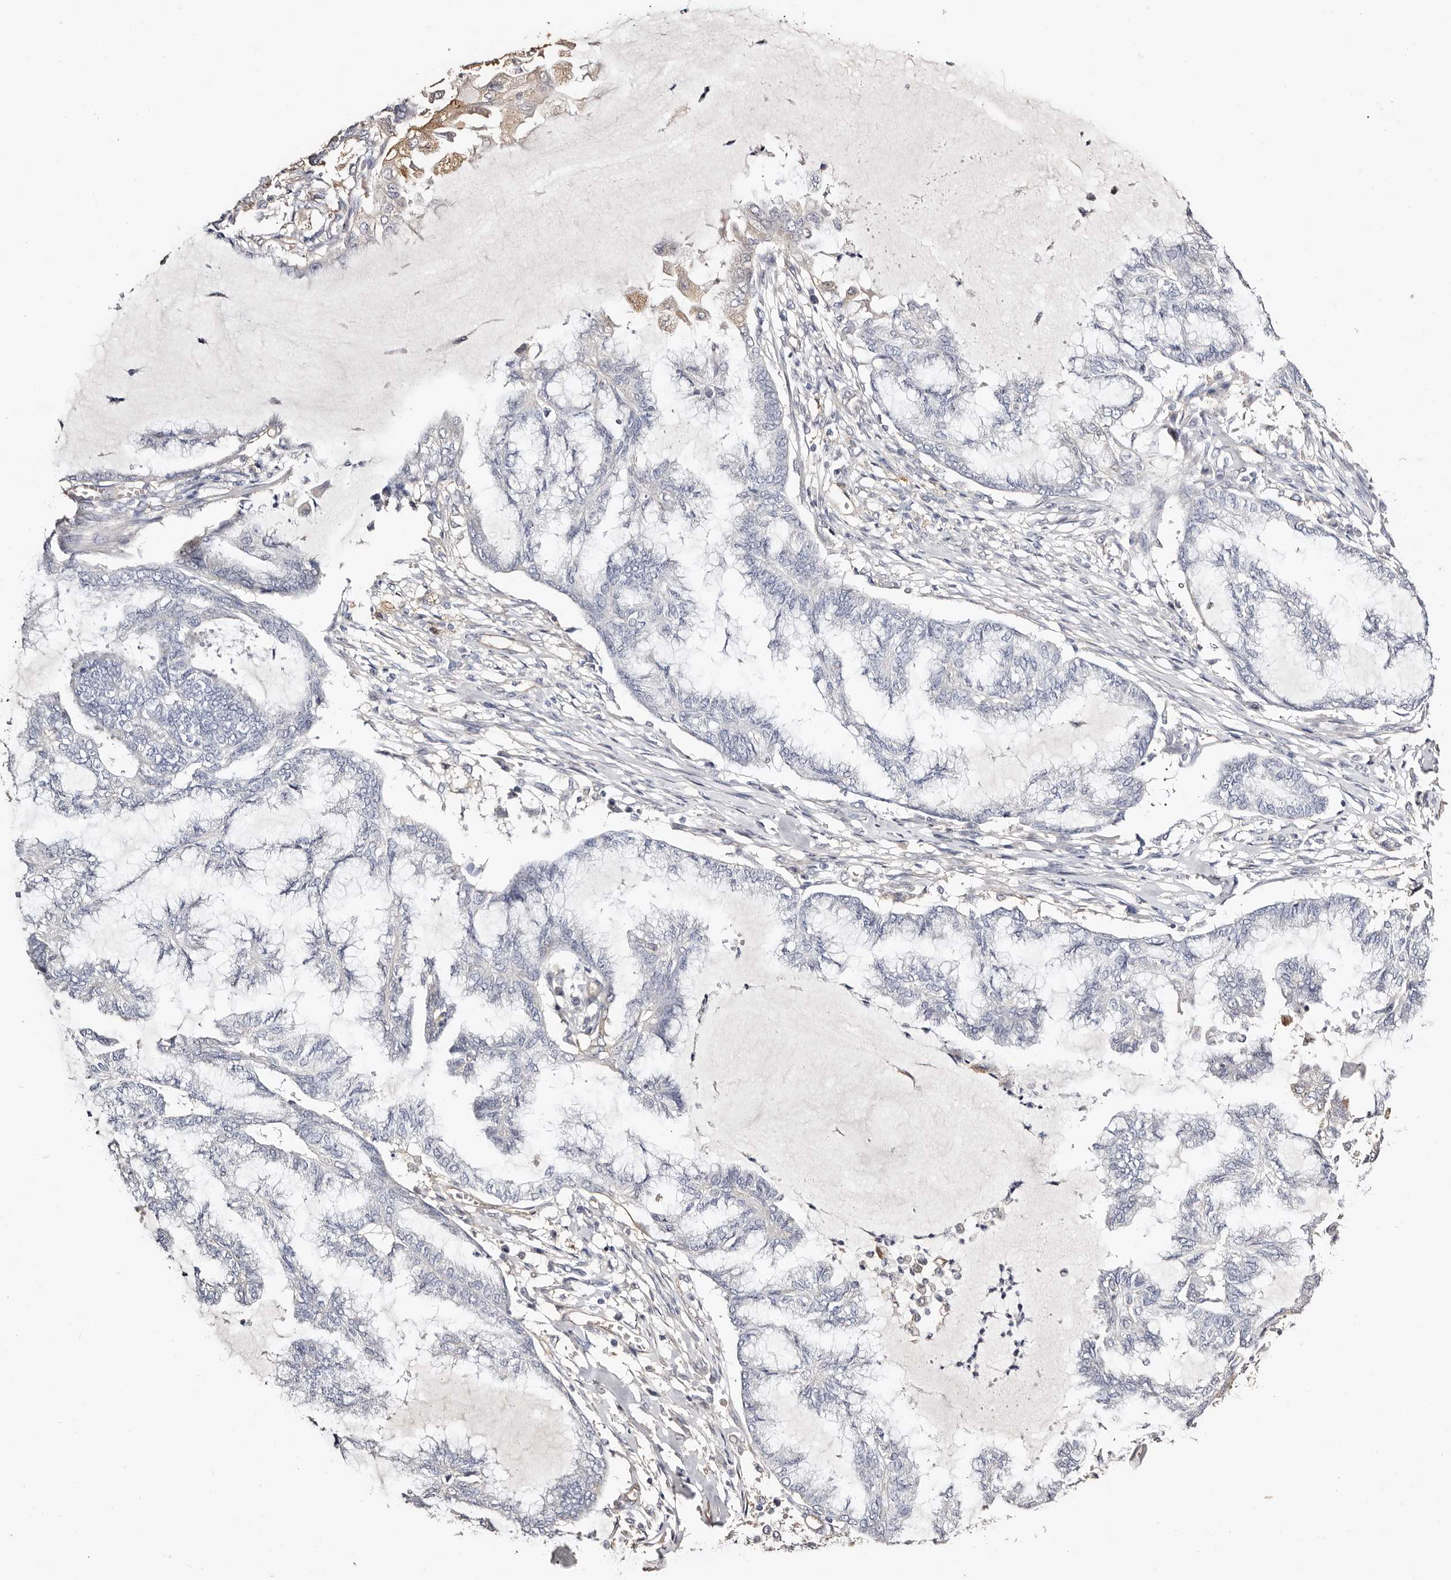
{"staining": {"intensity": "negative", "quantity": "none", "location": "none"}, "tissue": "endometrial cancer", "cell_type": "Tumor cells", "image_type": "cancer", "snomed": [{"axis": "morphology", "description": "Adenocarcinoma, NOS"}, {"axis": "topography", "description": "Endometrium"}], "caption": "This is a image of immunohistochemistry (IHC) staining of endometrial cancer (adenocarcinoma), which shows no positivity in tumor cells.", "gene": "TGM2", "patient": {"sex": "female", "age": 86}}